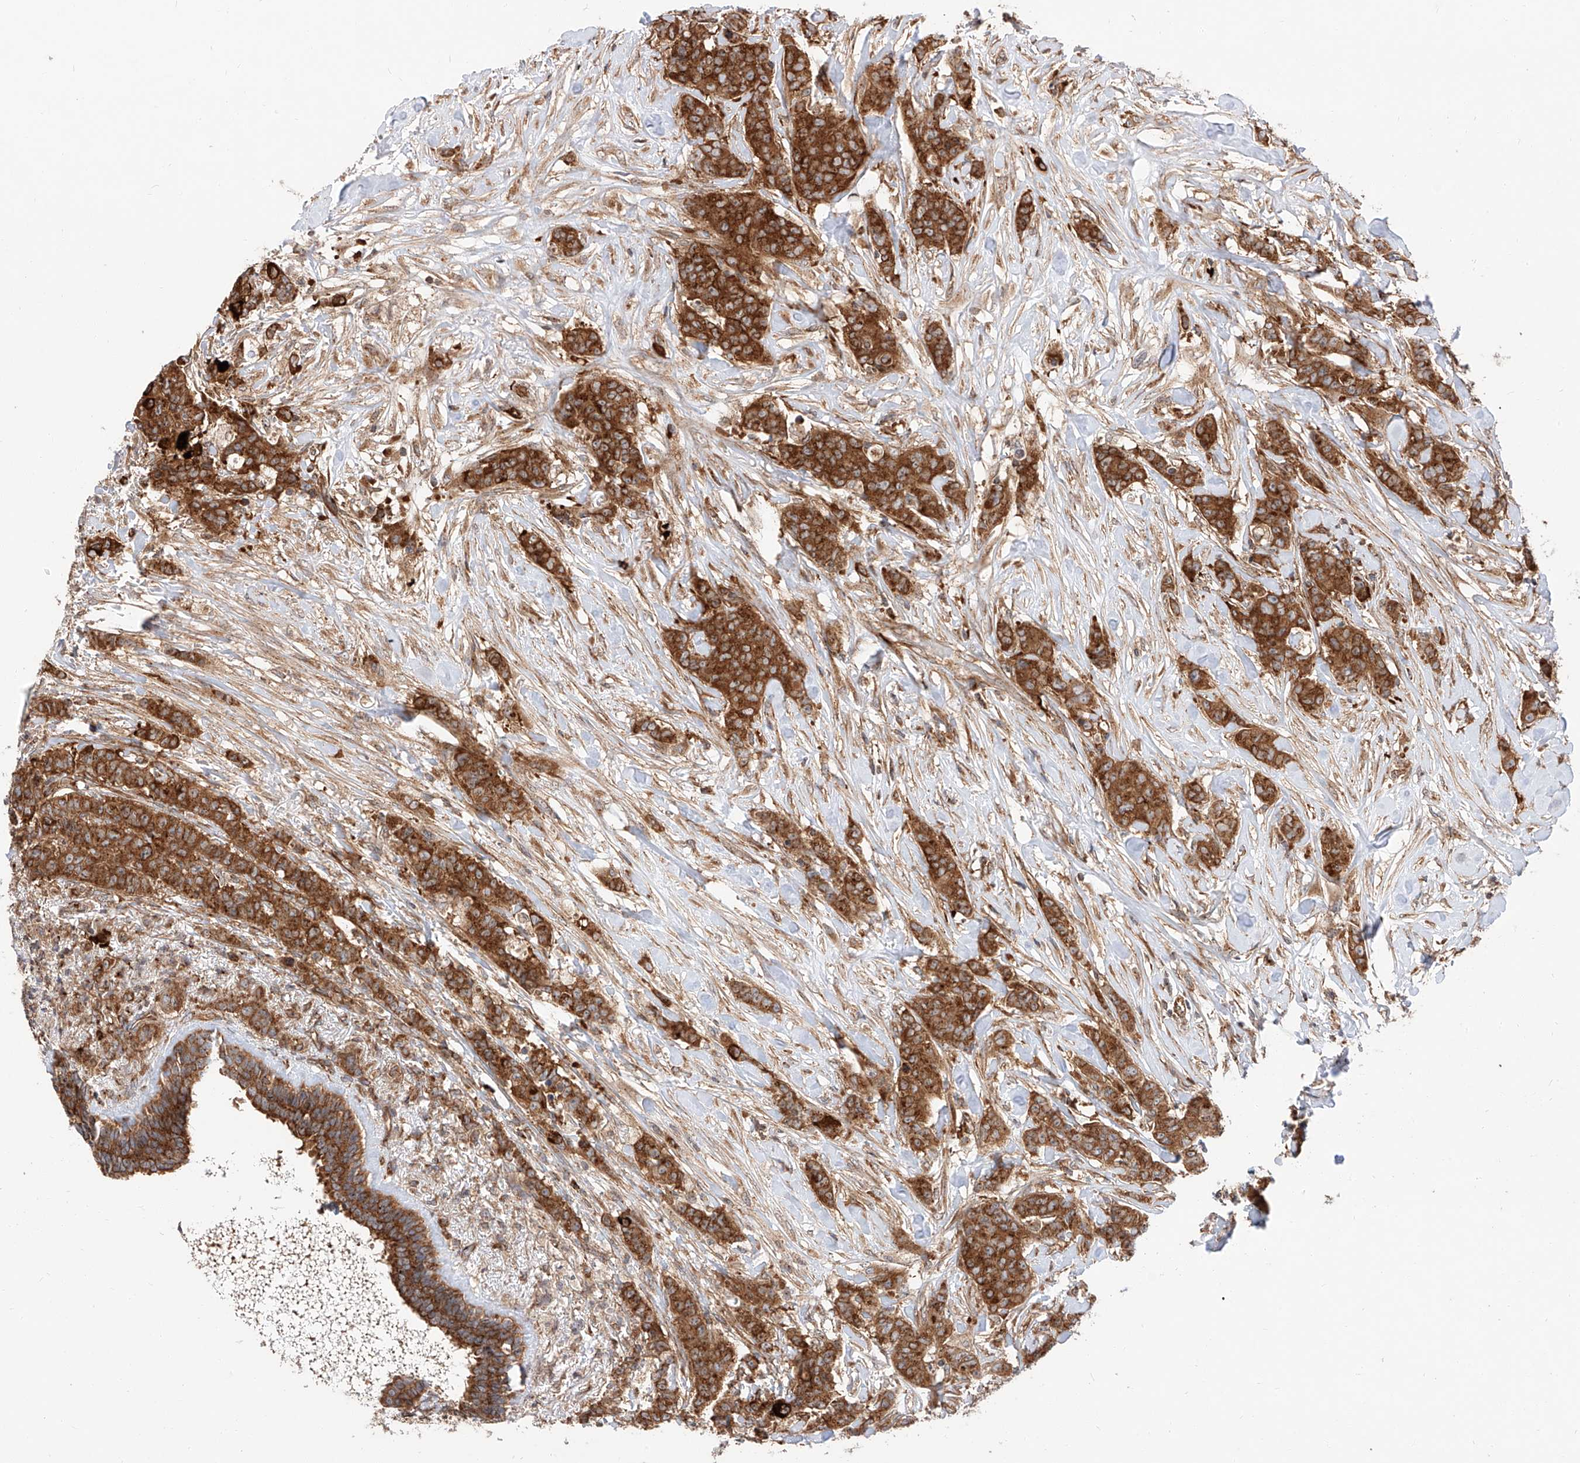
{"staining": {"intensity": "strong", "quantity": ">75%", "location": "cytoplasmic/membranous"}, "tissue": "breast cancer", "cell_type": "Tumor cells", "image_type": "cancer", "snomed": [{"axis": "morphology", "description": "Duct carcinoma"}, {"axis": "topography", "description": "Breast"}], "caption": "Human invasive ductal carcinoma (breast) stained for a protein (brown) demonstrates strong cytoplasmic/membranous positive expression in about >75% of tumor cells.", "gene": "ISCA2", "patient": {"sex": "female", "age": 40}}